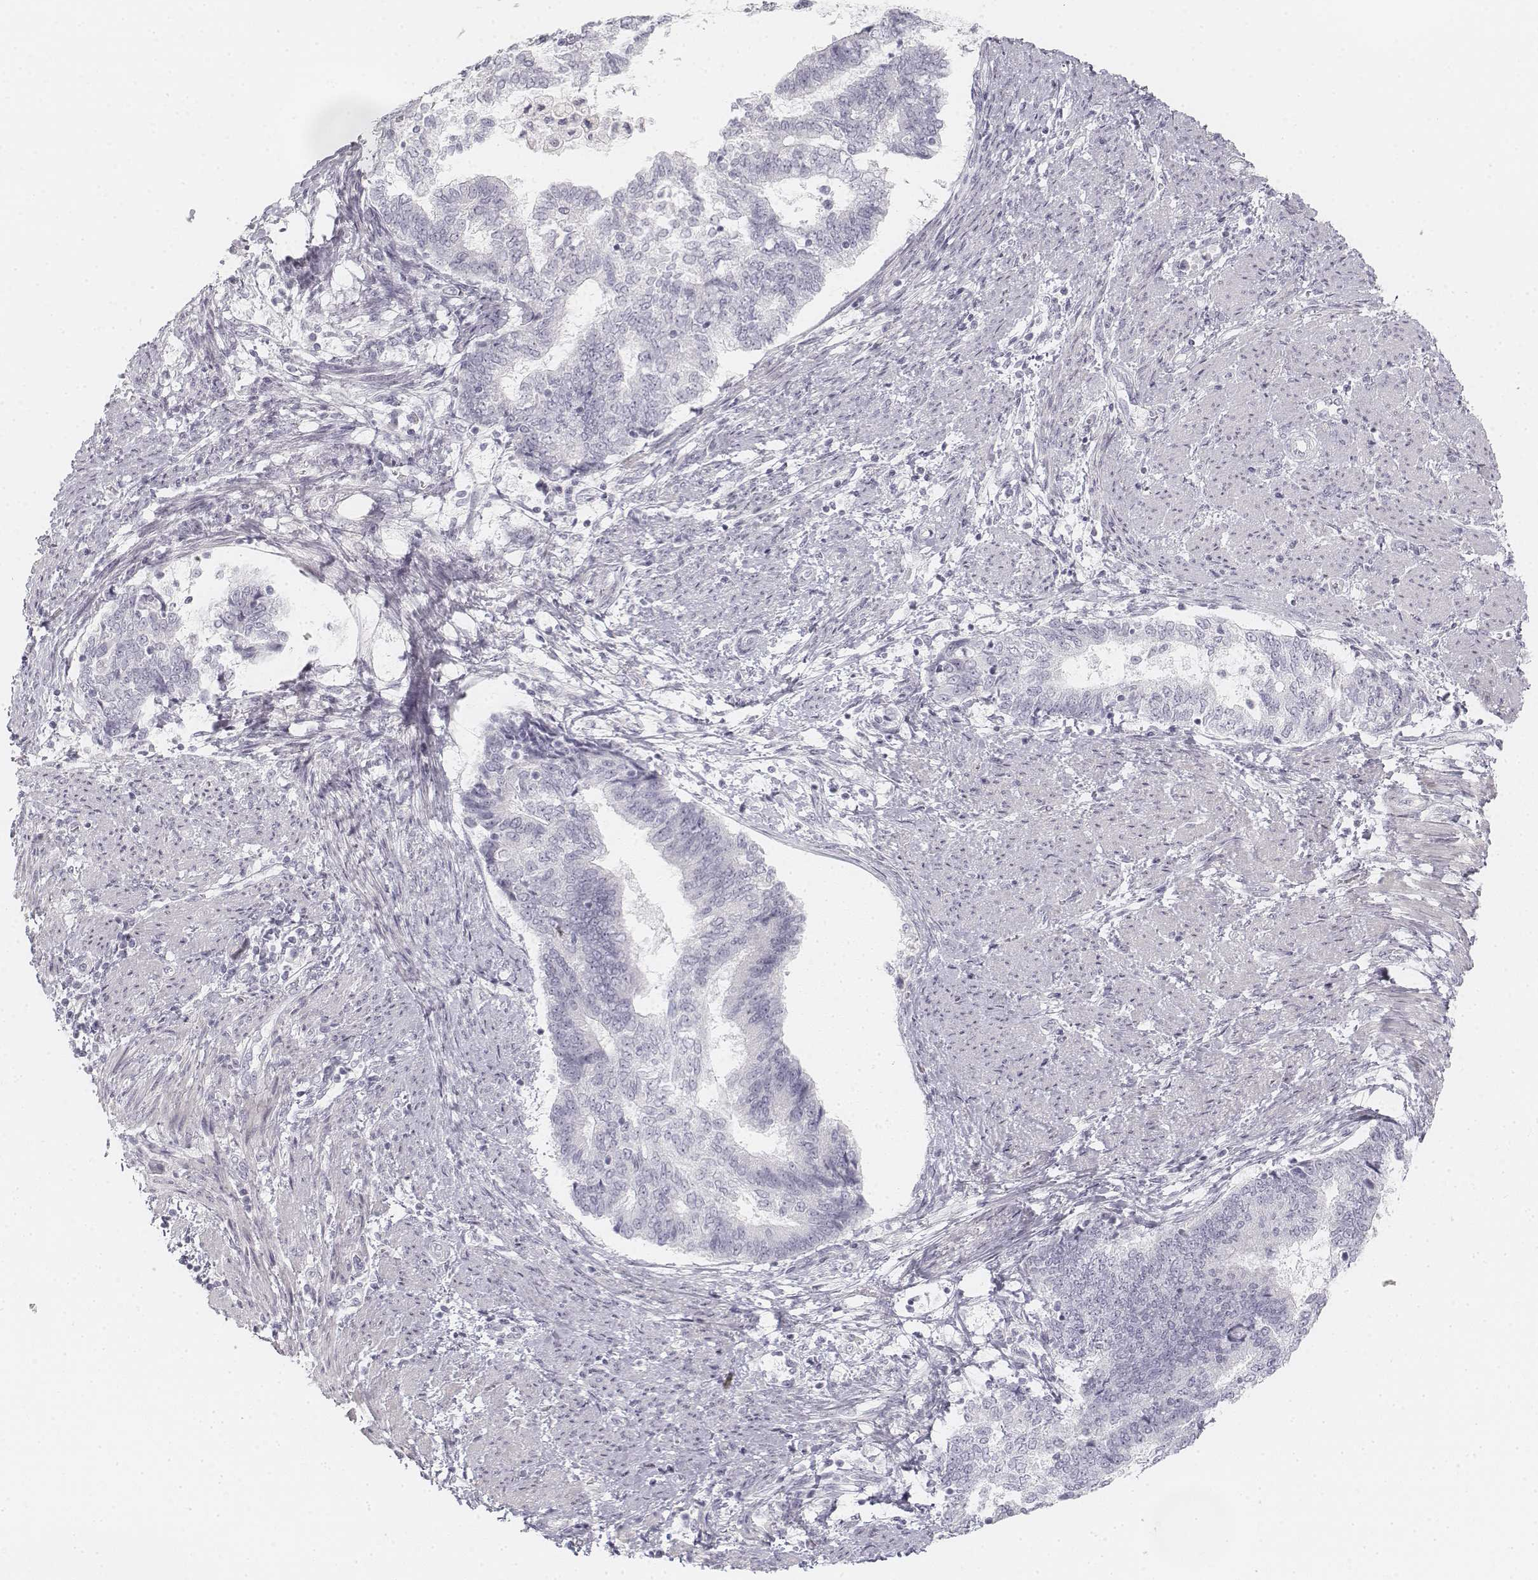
{"staining": {"intensity": "negative", "quantity": "none", "location": "none"}, "tissue": "endometrial cancer", "cell_type": "Tumor cells", "image_type": "cancer", "snomed": [{"axis": "morphology", "description": "Adenocarcinoma, NOS"}, {"axis": "topography", "description": "Endometrium"}], "caption": "Endometrial cancer (adenocarcinoma) stained for a protein using IHC demonstrates no positivity tumor cells.", "gene": "KRT25", "patient": {"sex": "female", "age": 65}}